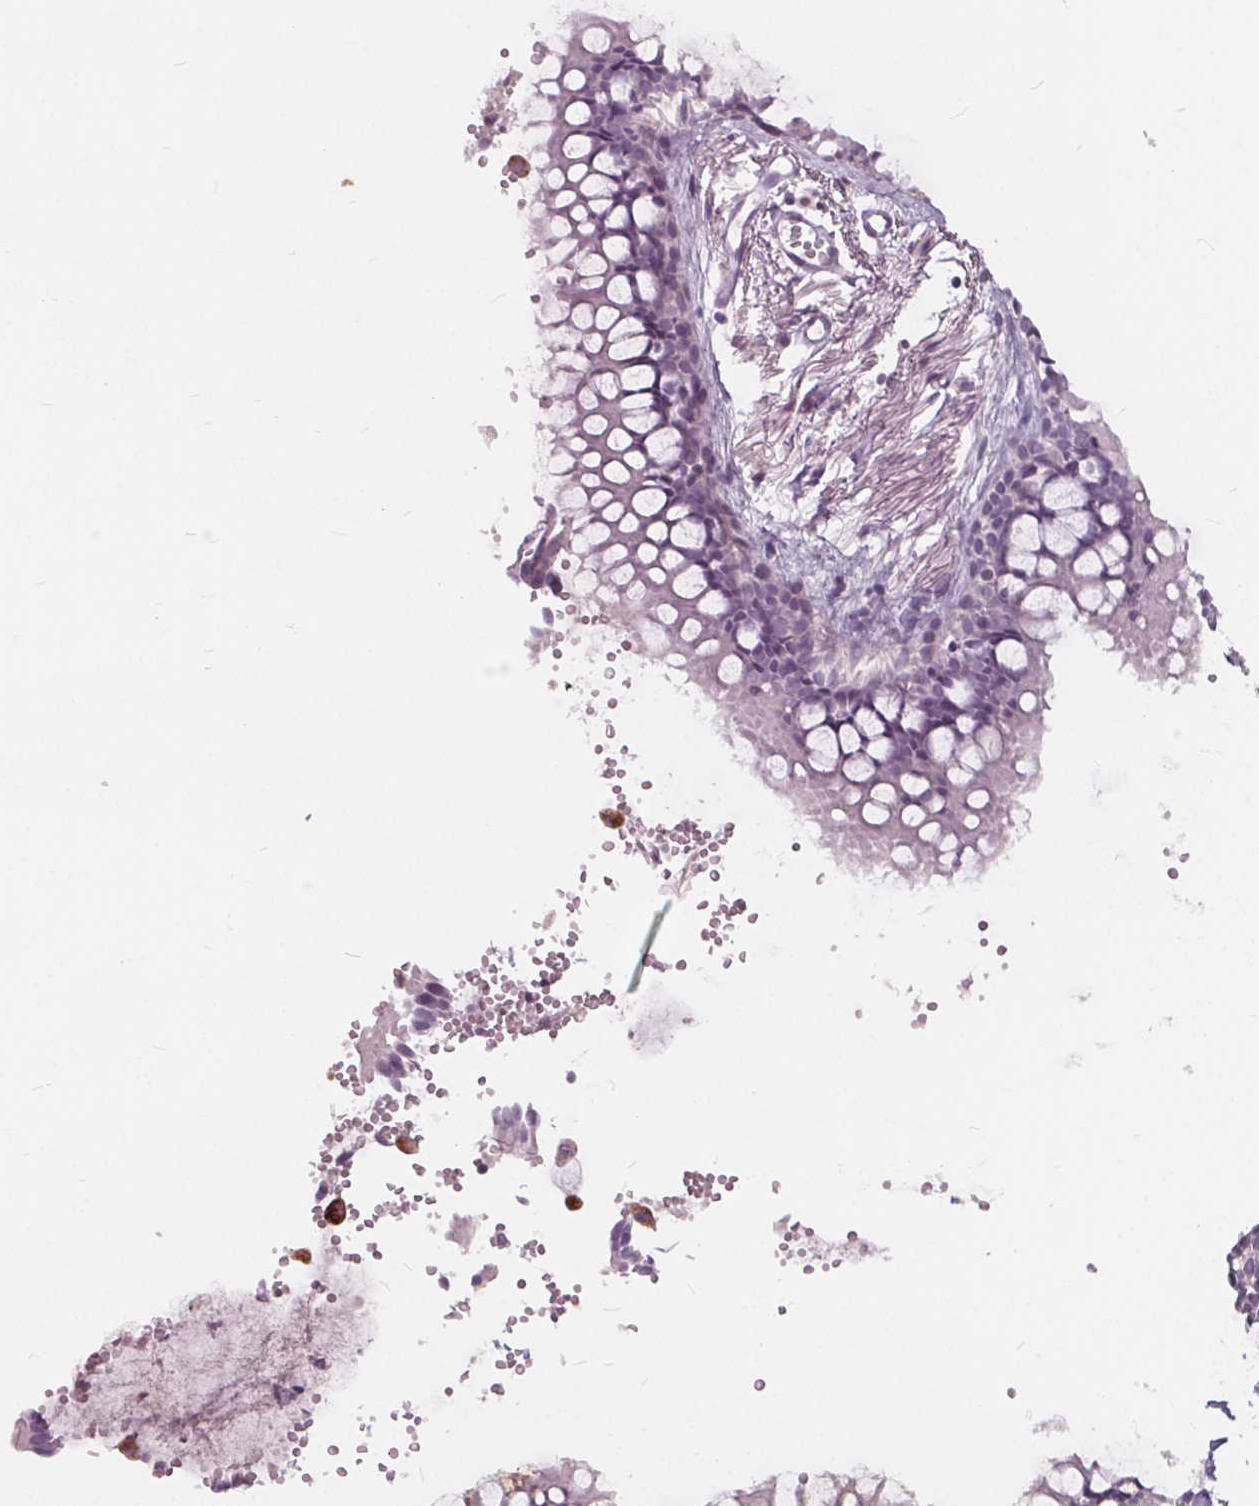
{"staining": {"intensity": "negative", "quantity": "none", "location": "none"}, "tissue": "bronchus", "cell_type": "Respiratory epithelial cells", "image_type": "normal", "snomed": [{"axis": "morphology", "description": "Normal tissue, NOS"}, {"axis": "topography", "description": "Bronchus"}], "caption": "The image demonstrates no staining of respiratory epithelial cells in unremarkable bronchus. (DAB immunohistochemistry (IHC) visualized using brightfield microscopy, high magnification).", "gene": "HAAO", "patient": {"sex": "female", "age": 59}}